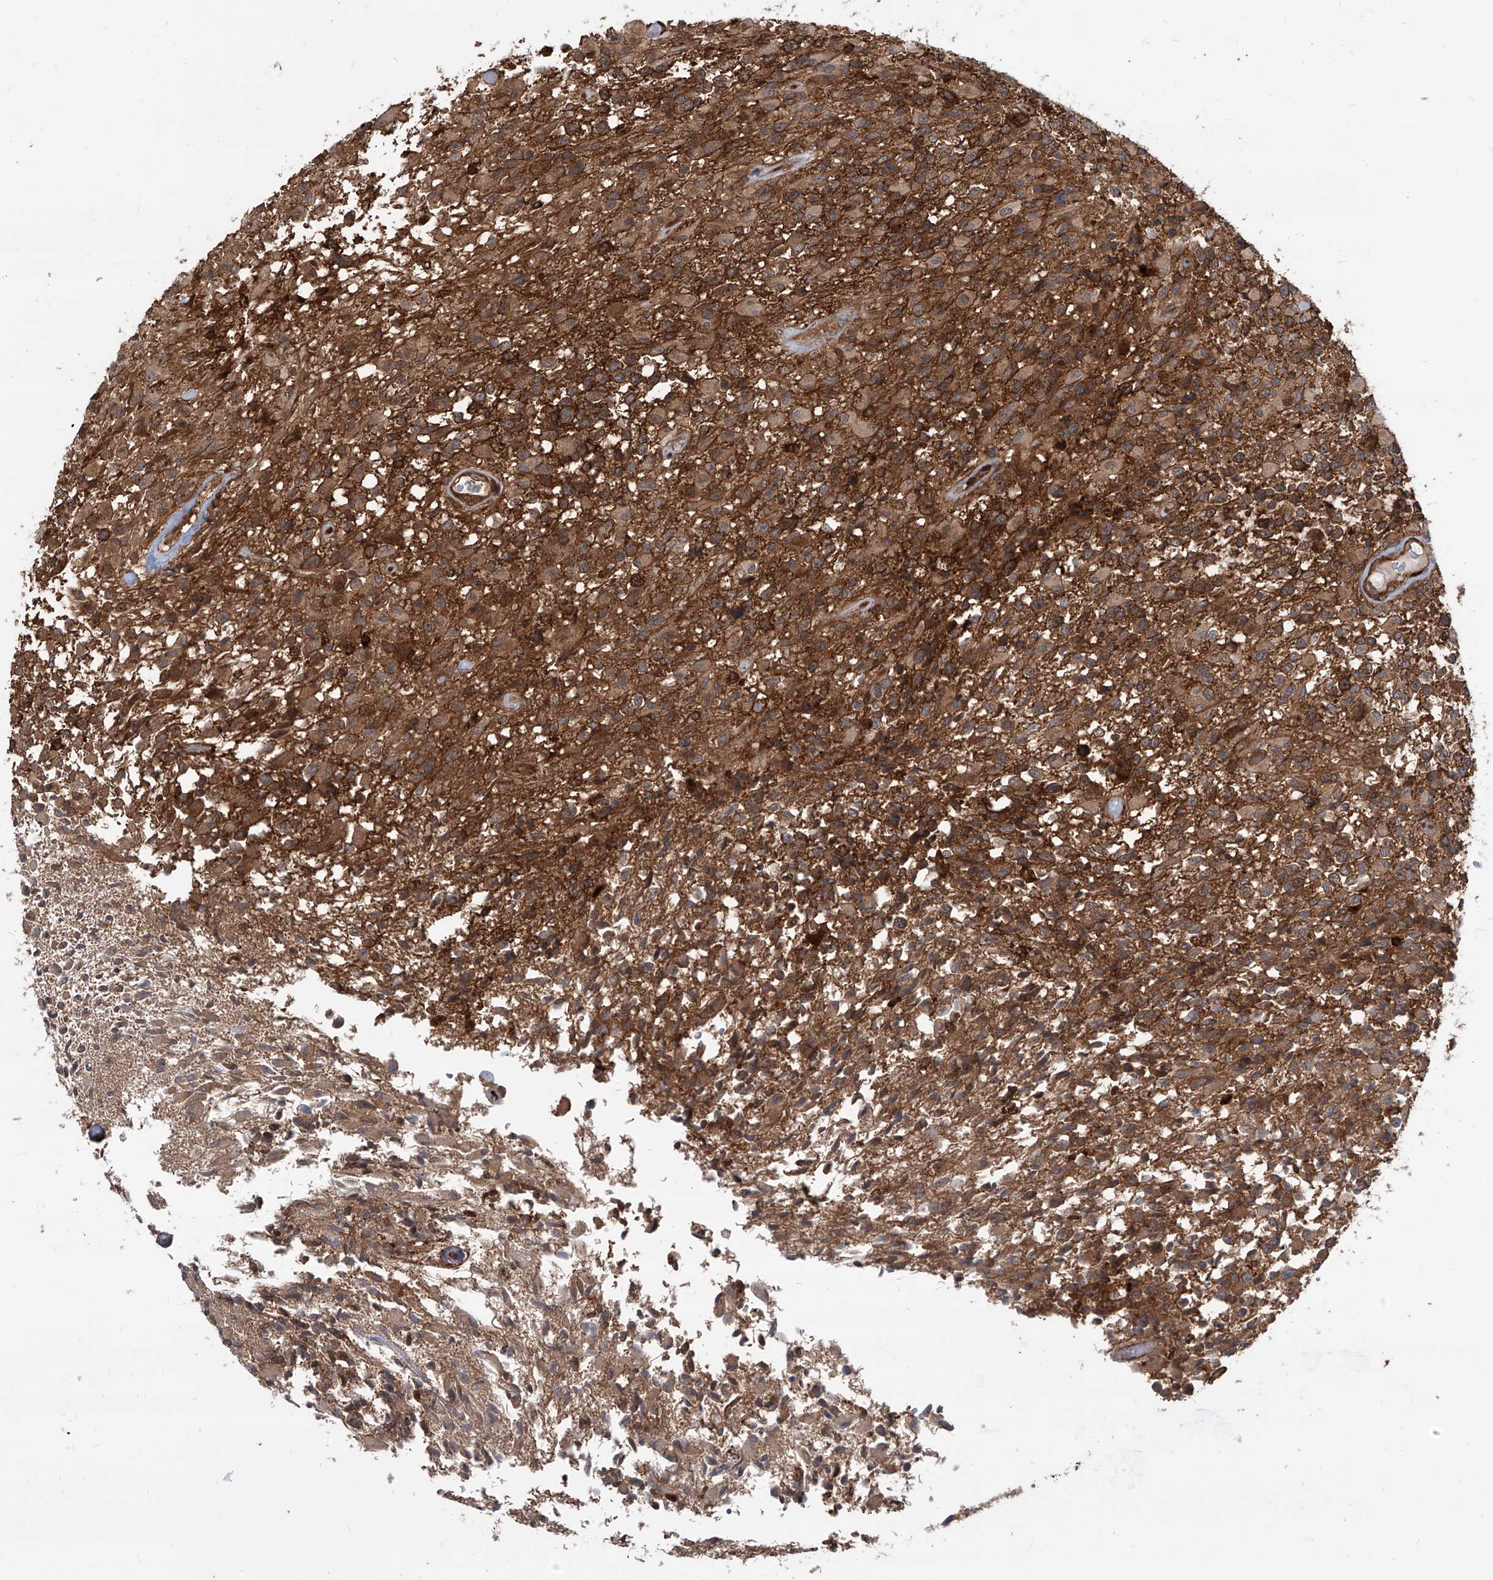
{"staining": {"intensity": "strong", "quantity": ">75%", "location": "cytoplasmic/membranous"}, "tissue": "glioma", "cell_type": "Tumor cells", "image_type": "cancer", "snomed": [{"axis": "morphology", "description": "Glioma, malignant, High grade"}, {"axis": "morphology", "description": "Glioblastoma, NOS"}, {"axis": "topography", "description": "Brain"}], "caption": "Immunohistochemical staining of glioma shows high levels of strong cytoplasmic/membranous protein expression in approximately >75% of tumor cells.", "gene": "MAGED2", "patient": {"sex": "male", "age": 60}}